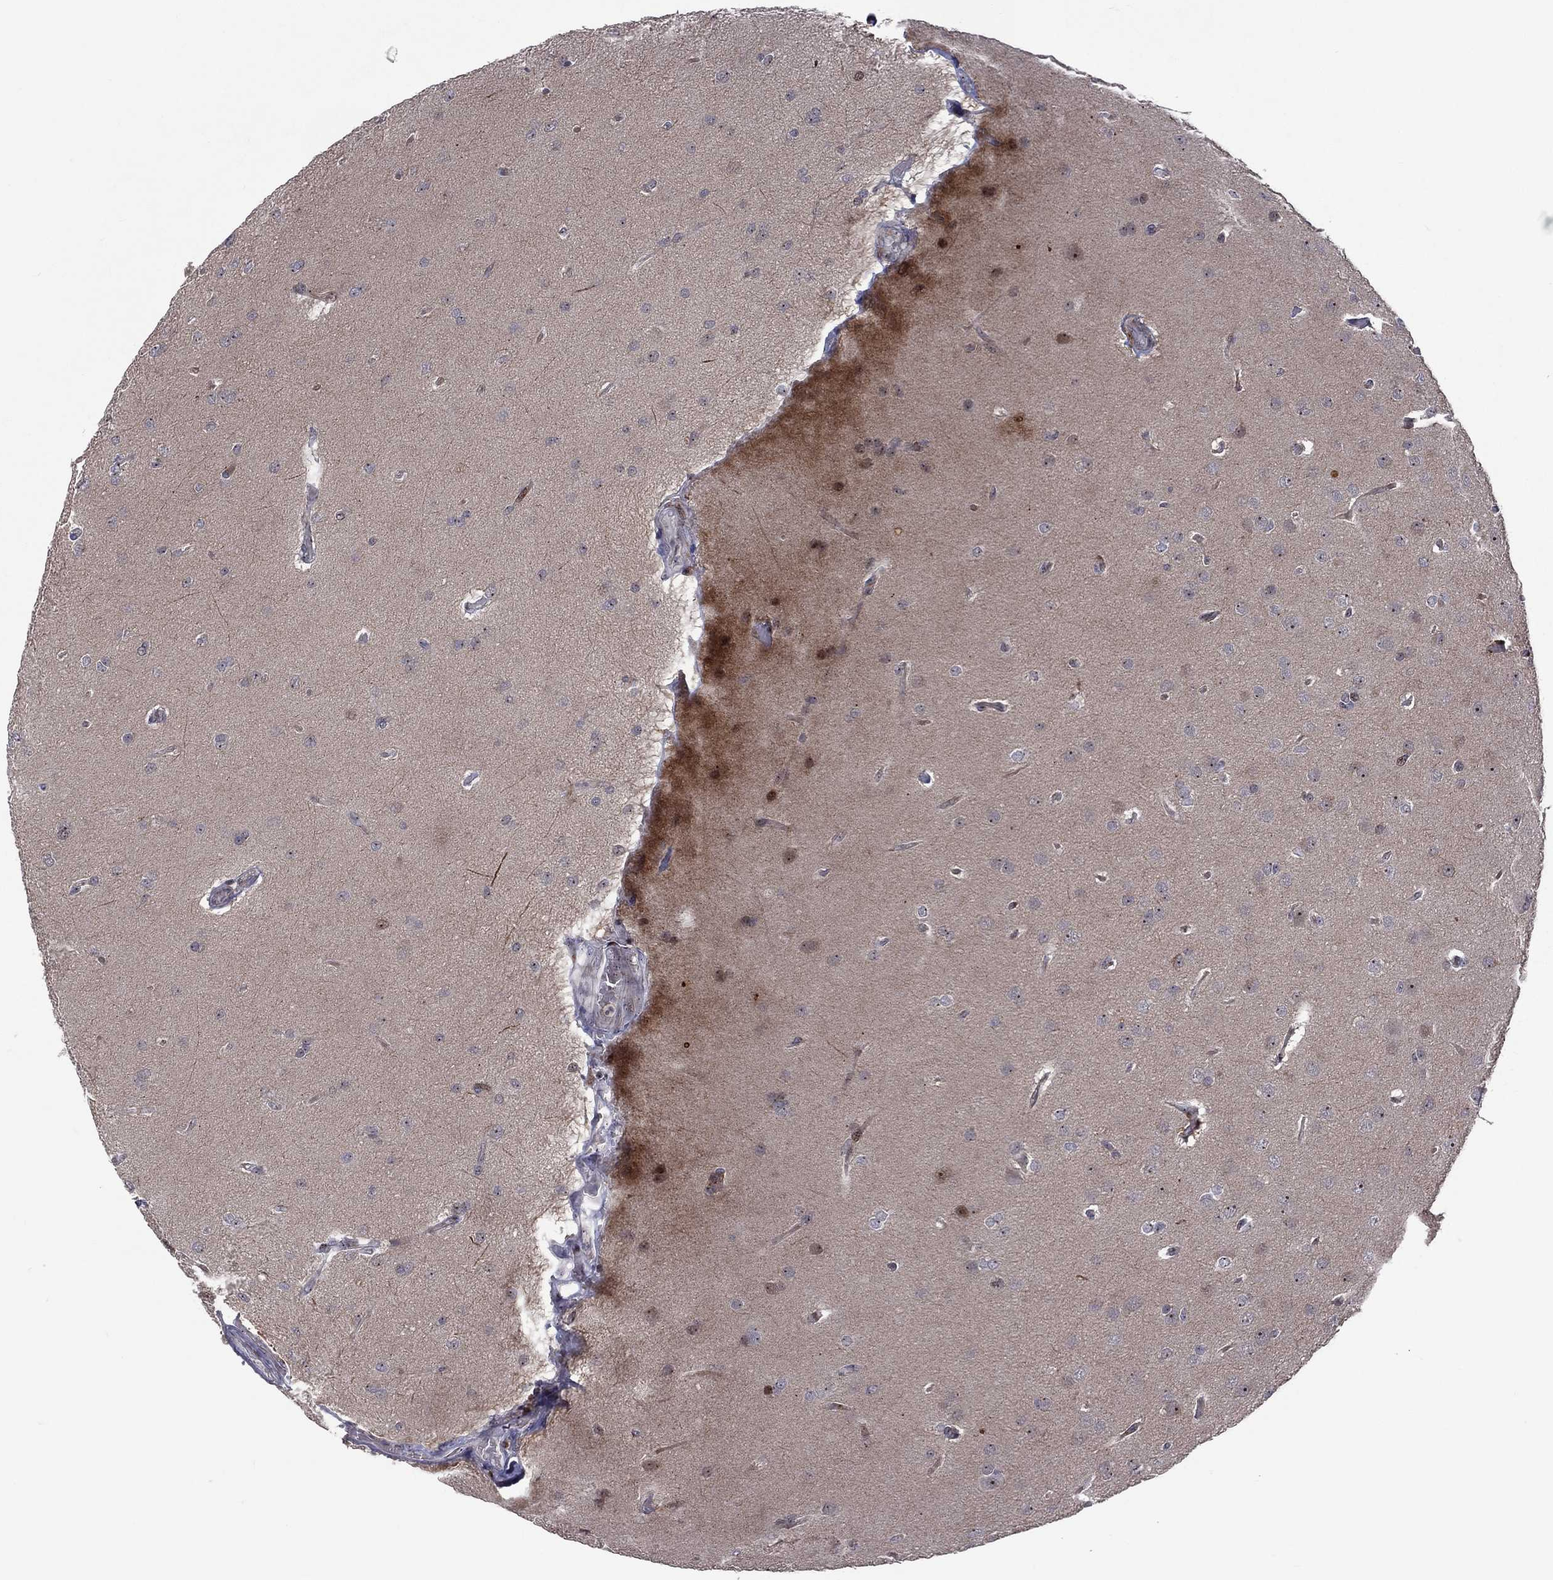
{"staining": {"intensity": "negative", "quantity": "none", "location": "none"}, "tissue": "glioma", "cell_type": "Tumor cells", "image_type": "cancer", "snomed": [{"axis": "morphology", "description": "Glioma, malignant, Low grade"}, {"axis": "topography", "description": "Brain"}], "caption": "Human glioma stained for a protein using immunohistochemistry (IHC) demonstrates no positivity in tumor cells.", "gene": "VHL", "patient": {"sex": "female", "age": 32}}